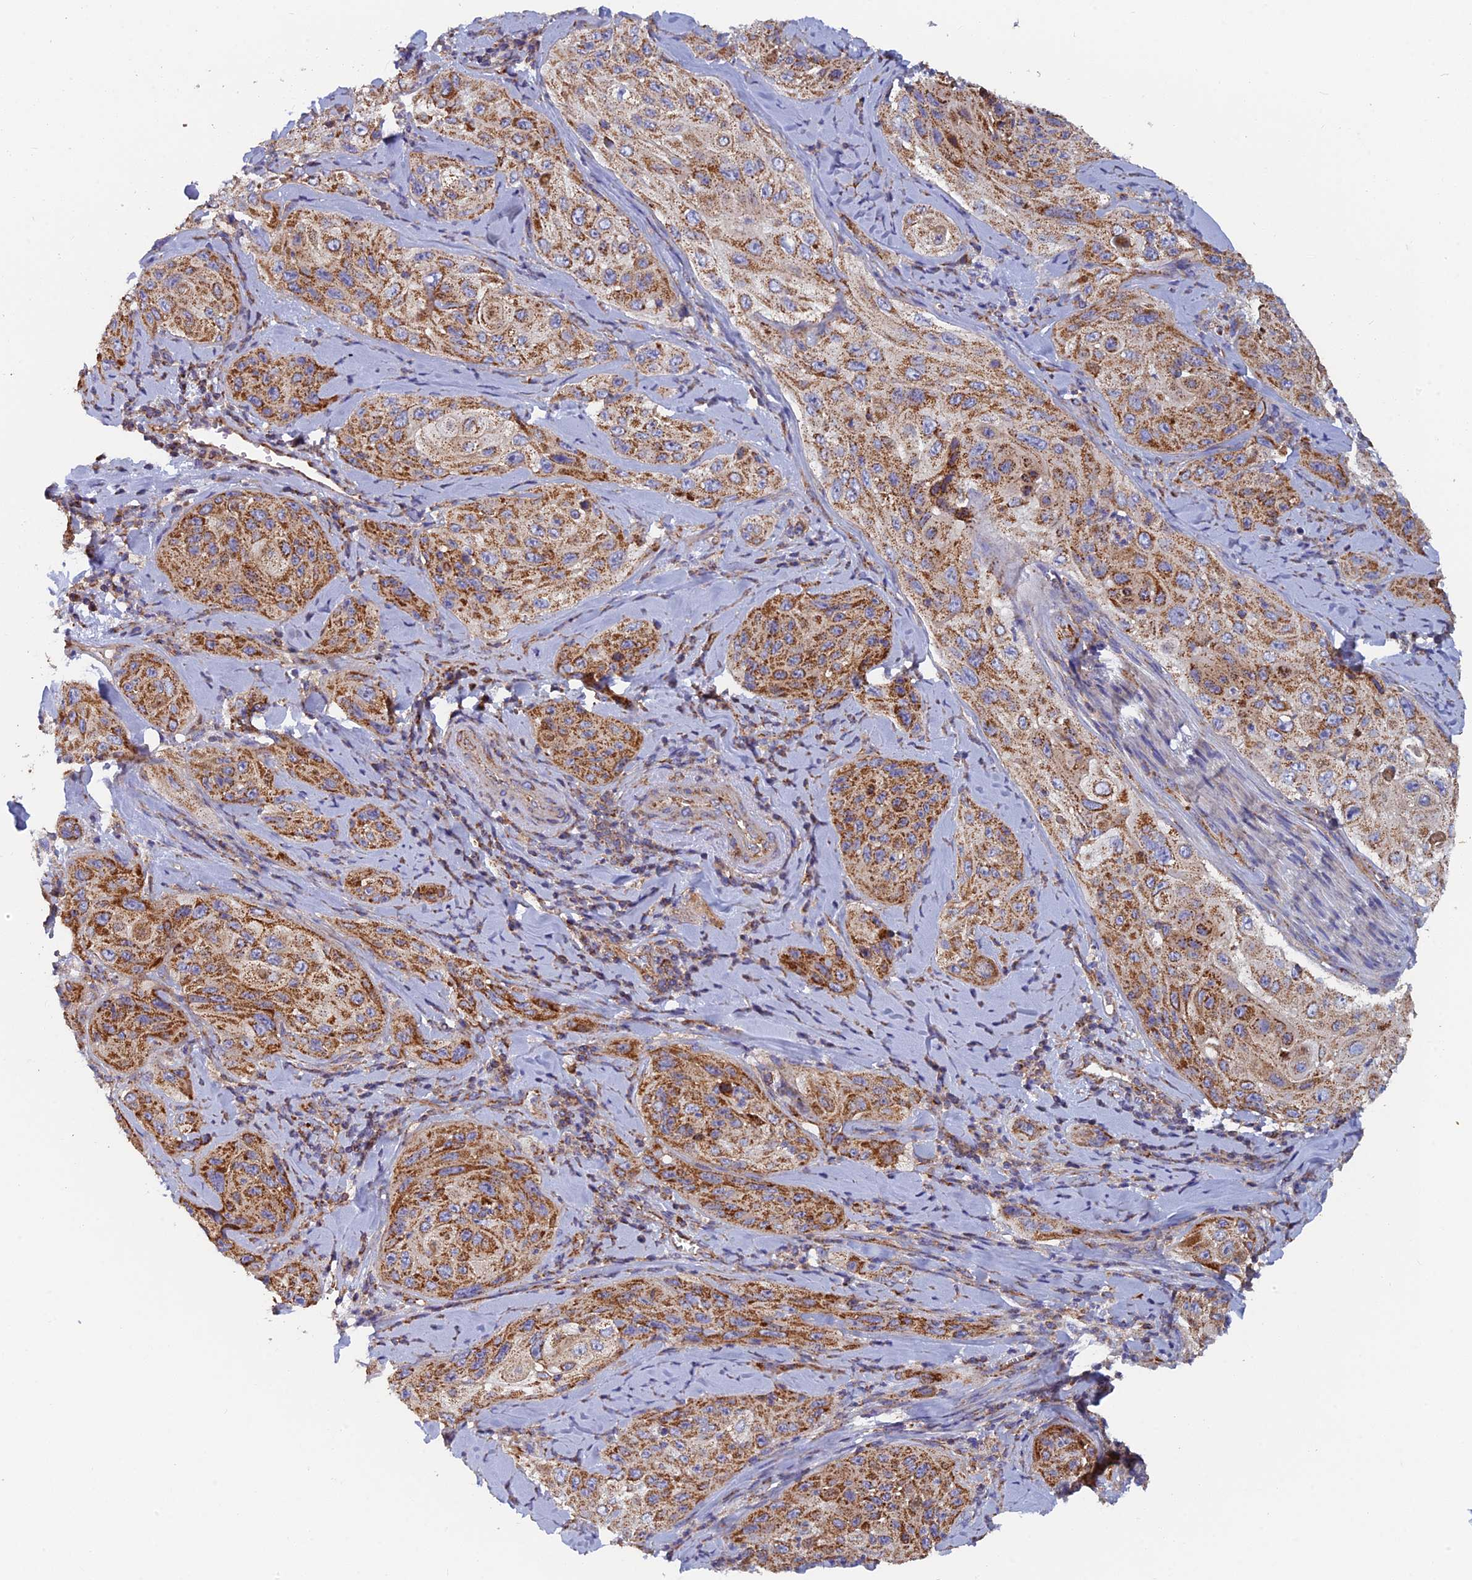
{"staining": {"intensity": "strong", "quantity": ">75%", "location": "cytoplasmic/membranous"}, "tissue": "cervical cancer", "cell_type": "Tumor cells", "image_type": "cancer", "snomed": [{"axis": "morphology", "description": "Squamous cell carcinoma, NOS"}, {"axis": "topography", "description": "Cervix"}], "caption": "Squamous cell carcinoma (cervical) tissue displays strong cytoplasmic/membranous expression in approximately >75% of tumor cells", "gene": "MRPS9", "patient": {"sex": "female", "age": 42}}